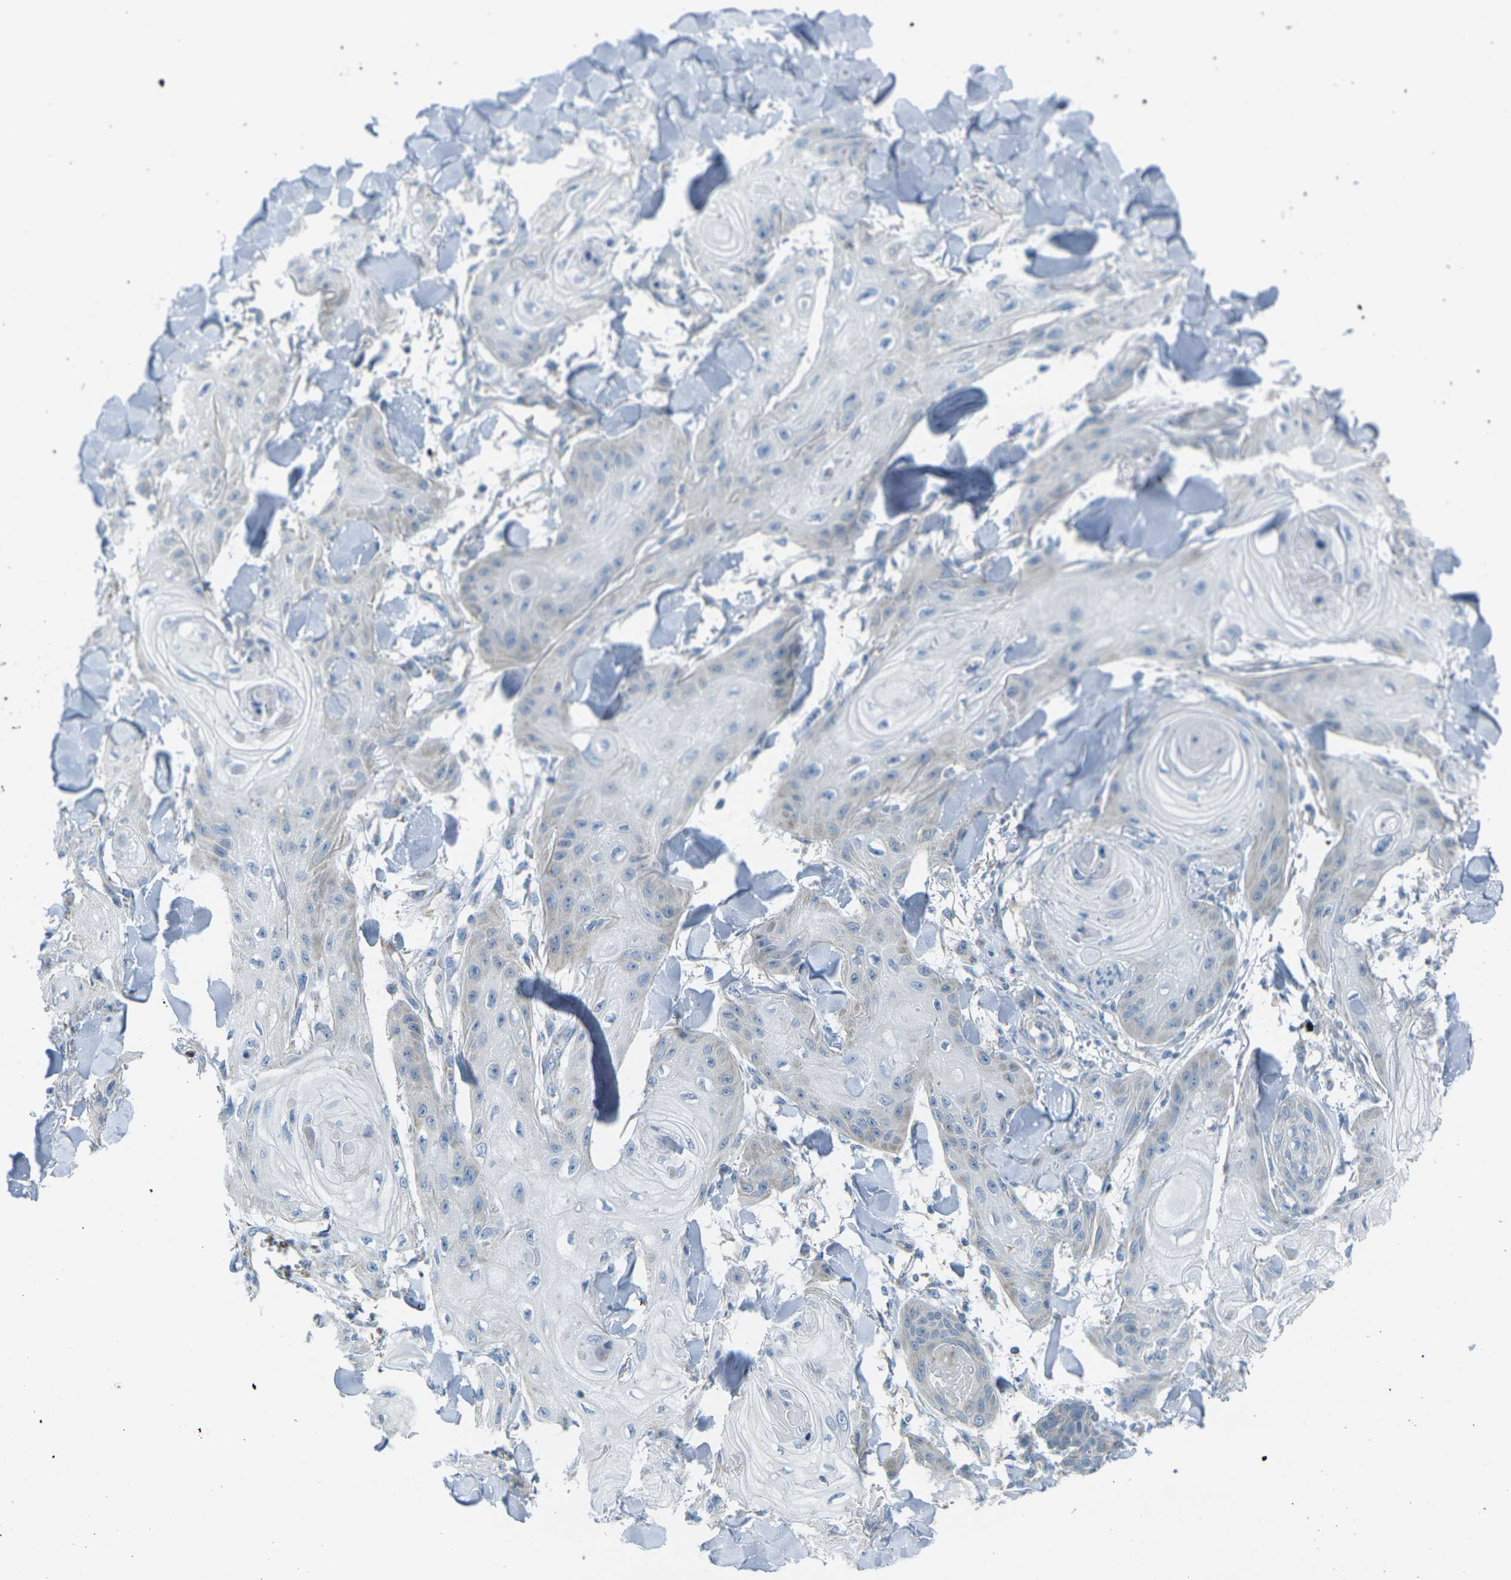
{"staining": {"intensity": "weak", "quantity": "<25%", "location": "cytoplasmic/membranous"}, "tissue": "skin cancer", "cell_type": "Tumor cells", "image_type": "cancer", "snomed": [{"axis": "morphology", "description": "Squamous cell carcinoma, NOS"}, {"axis": "topography", "description": "Skin"}], "caption": "Immunohistochemical staining of human skin cancer (squamous cell carcinoma) demonstrates no significant positivity in tumor cells.", "gene": "PARD6B", "patient": {"sex": "male", "age": 74}}